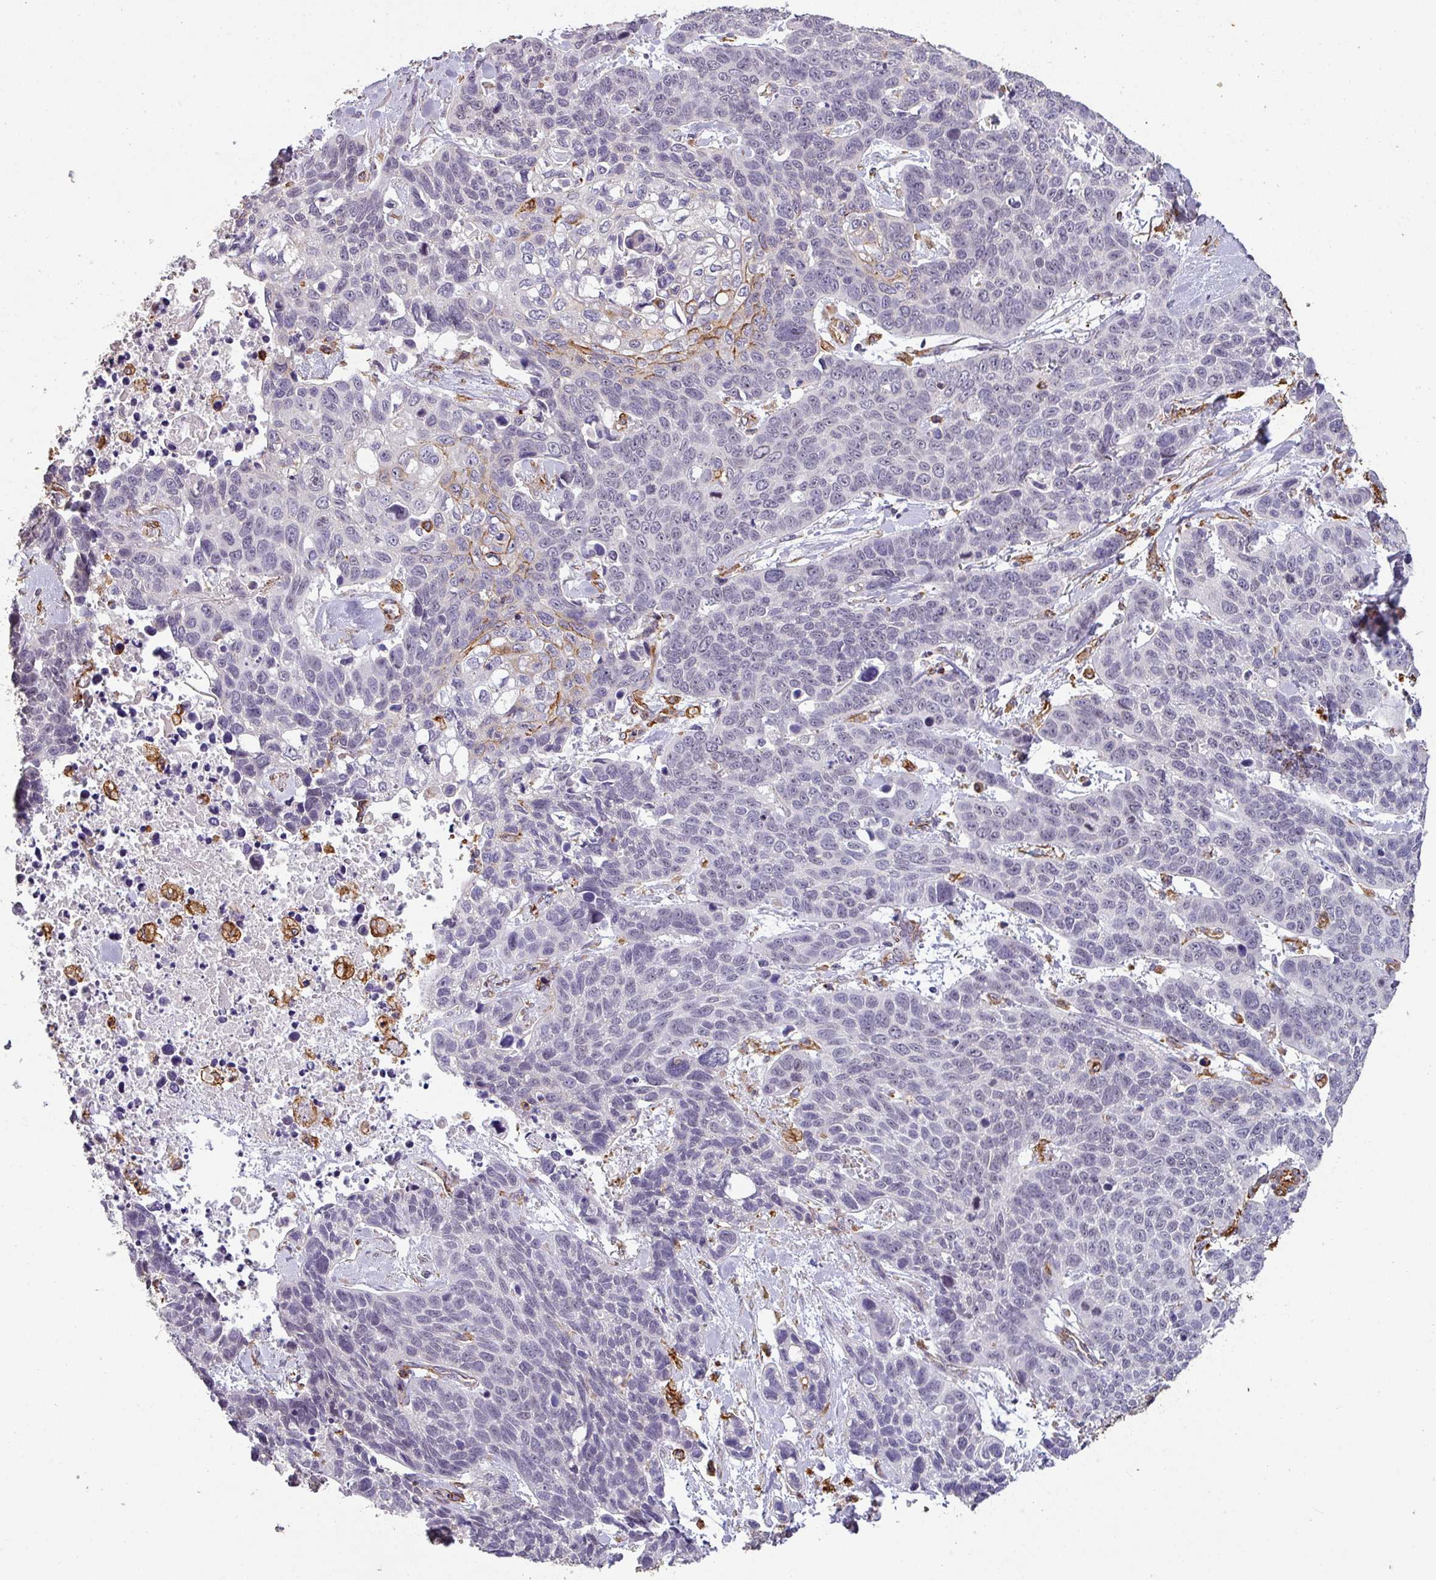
{"staining": {"intensity": "negative", "quantity": "none", "location": "none"}, "tissue": "lung cancer", "cell_type": "Tumor cells", "image_type": "cancer", "snomed": [{"axis": "morphology", "description": "Squamous cell carcinoma, NOS"}, {"axis": "topography", "description": "Lung"}], "caption": "Immunohistochemistry (IHC) histopathology image of neoplastic tissue: human lung cancer (squamous cell carcinoma) stained with DAB (3,3'-diaminobenzidine) reveals no significant protein expression in tumor cells.", "gene": "ZNF280C", "patient": {"sex": "male", "age": 62}}